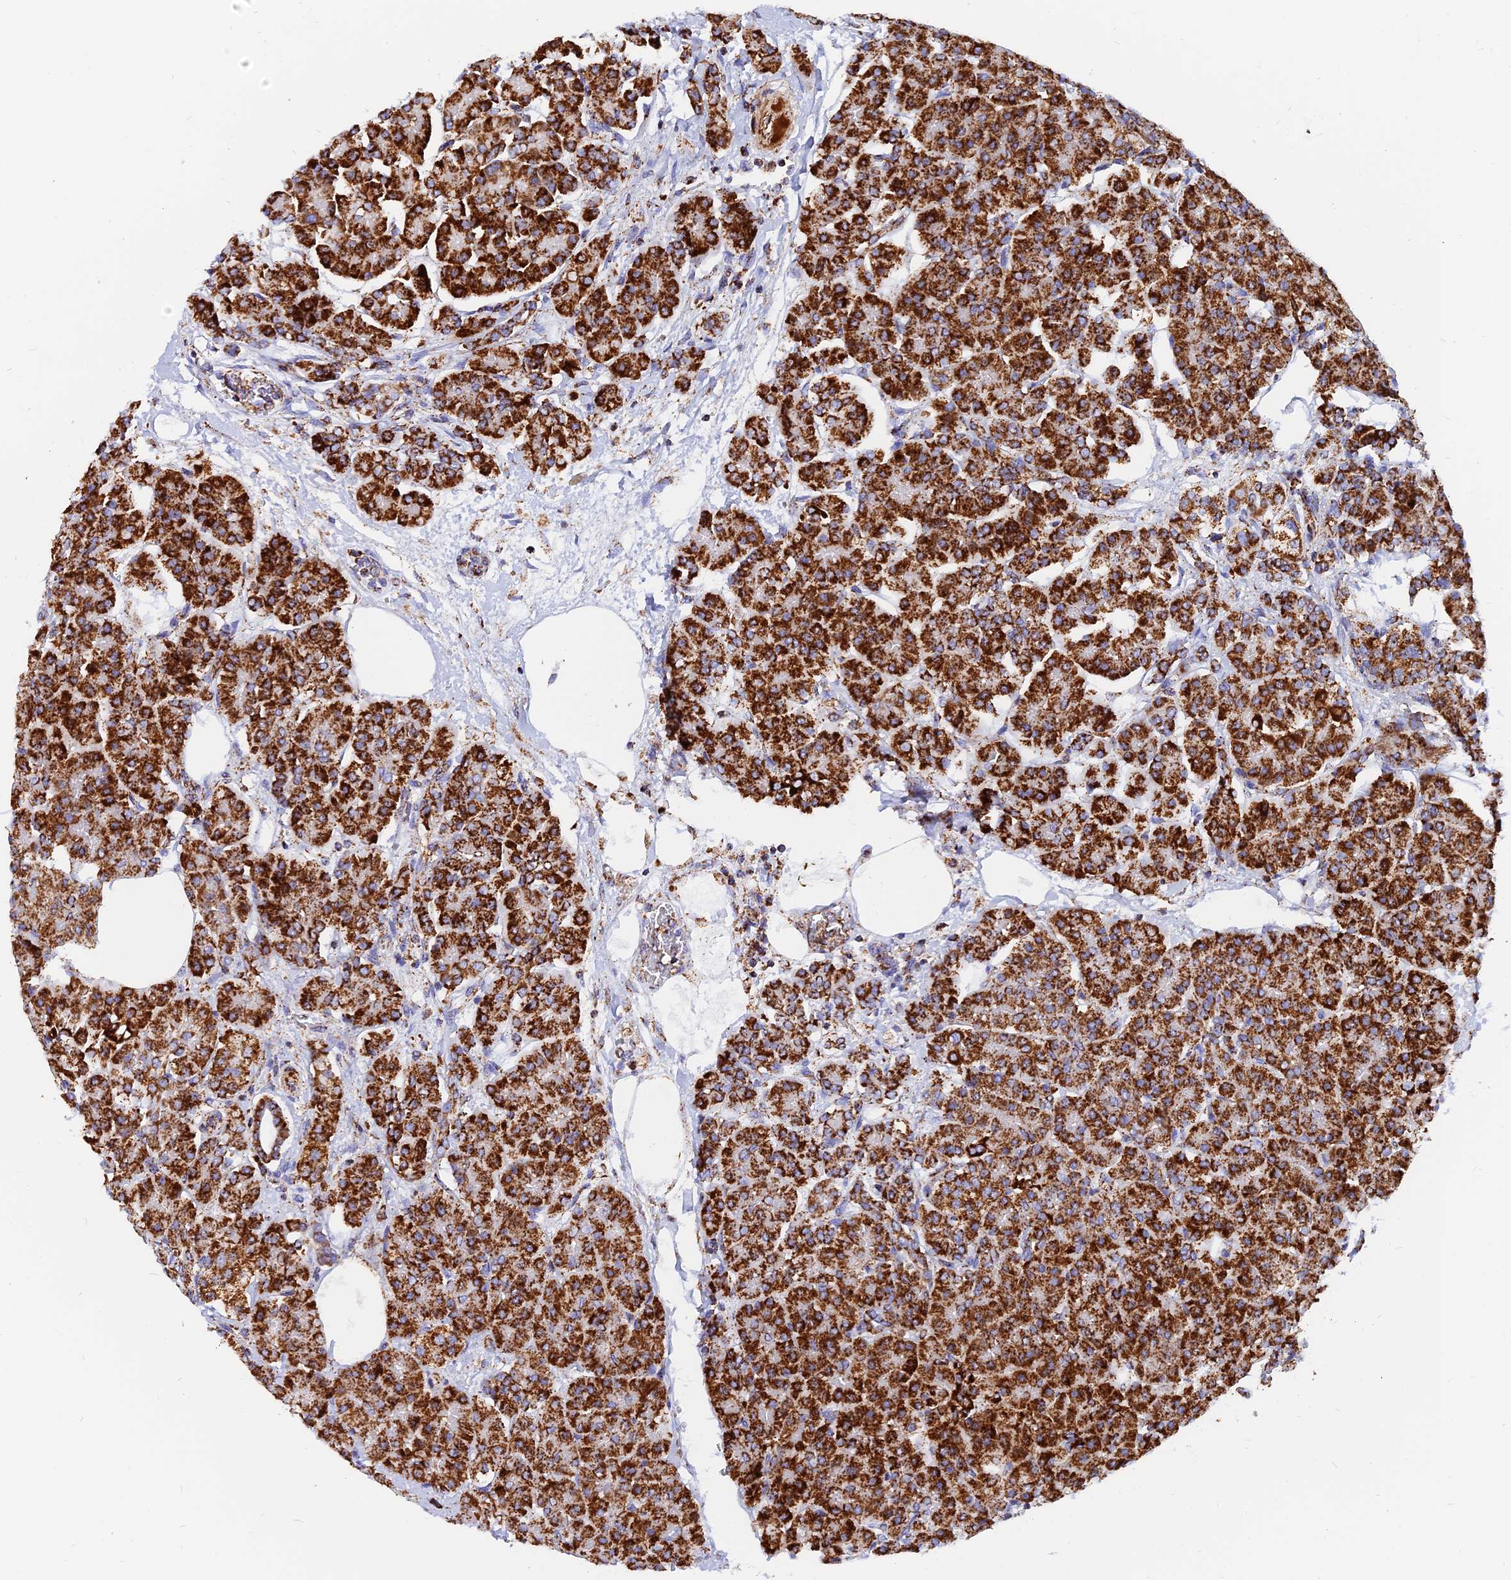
{"staining": {"intensity": "strong", "quantity": ">75%", "location": "cytoplasmic/membranous"}, "tissue": "pancreas", "cell_type": "Exocrine glandular cells", "image_type": "normal", "snomed": [{"axis": "morphology", "description": "Normal tissue, NOS"}, {"axis": "topography", "description": "Pancreas"}], "caption": "Immunohistochemical staining of benign pancreas displays >75% levels of strong cytoplasmic/membranous protein expression in approximately >75% of exocrine glandular cells. The staining is performed using DAB (3,3'-diaminobenzidine) brown chromogen to label protein expression. The nuclei are counter-stained blue using hematoxylin.", "gene": "NDUFB6", "patient": {"sex": "female", "age": 70}}